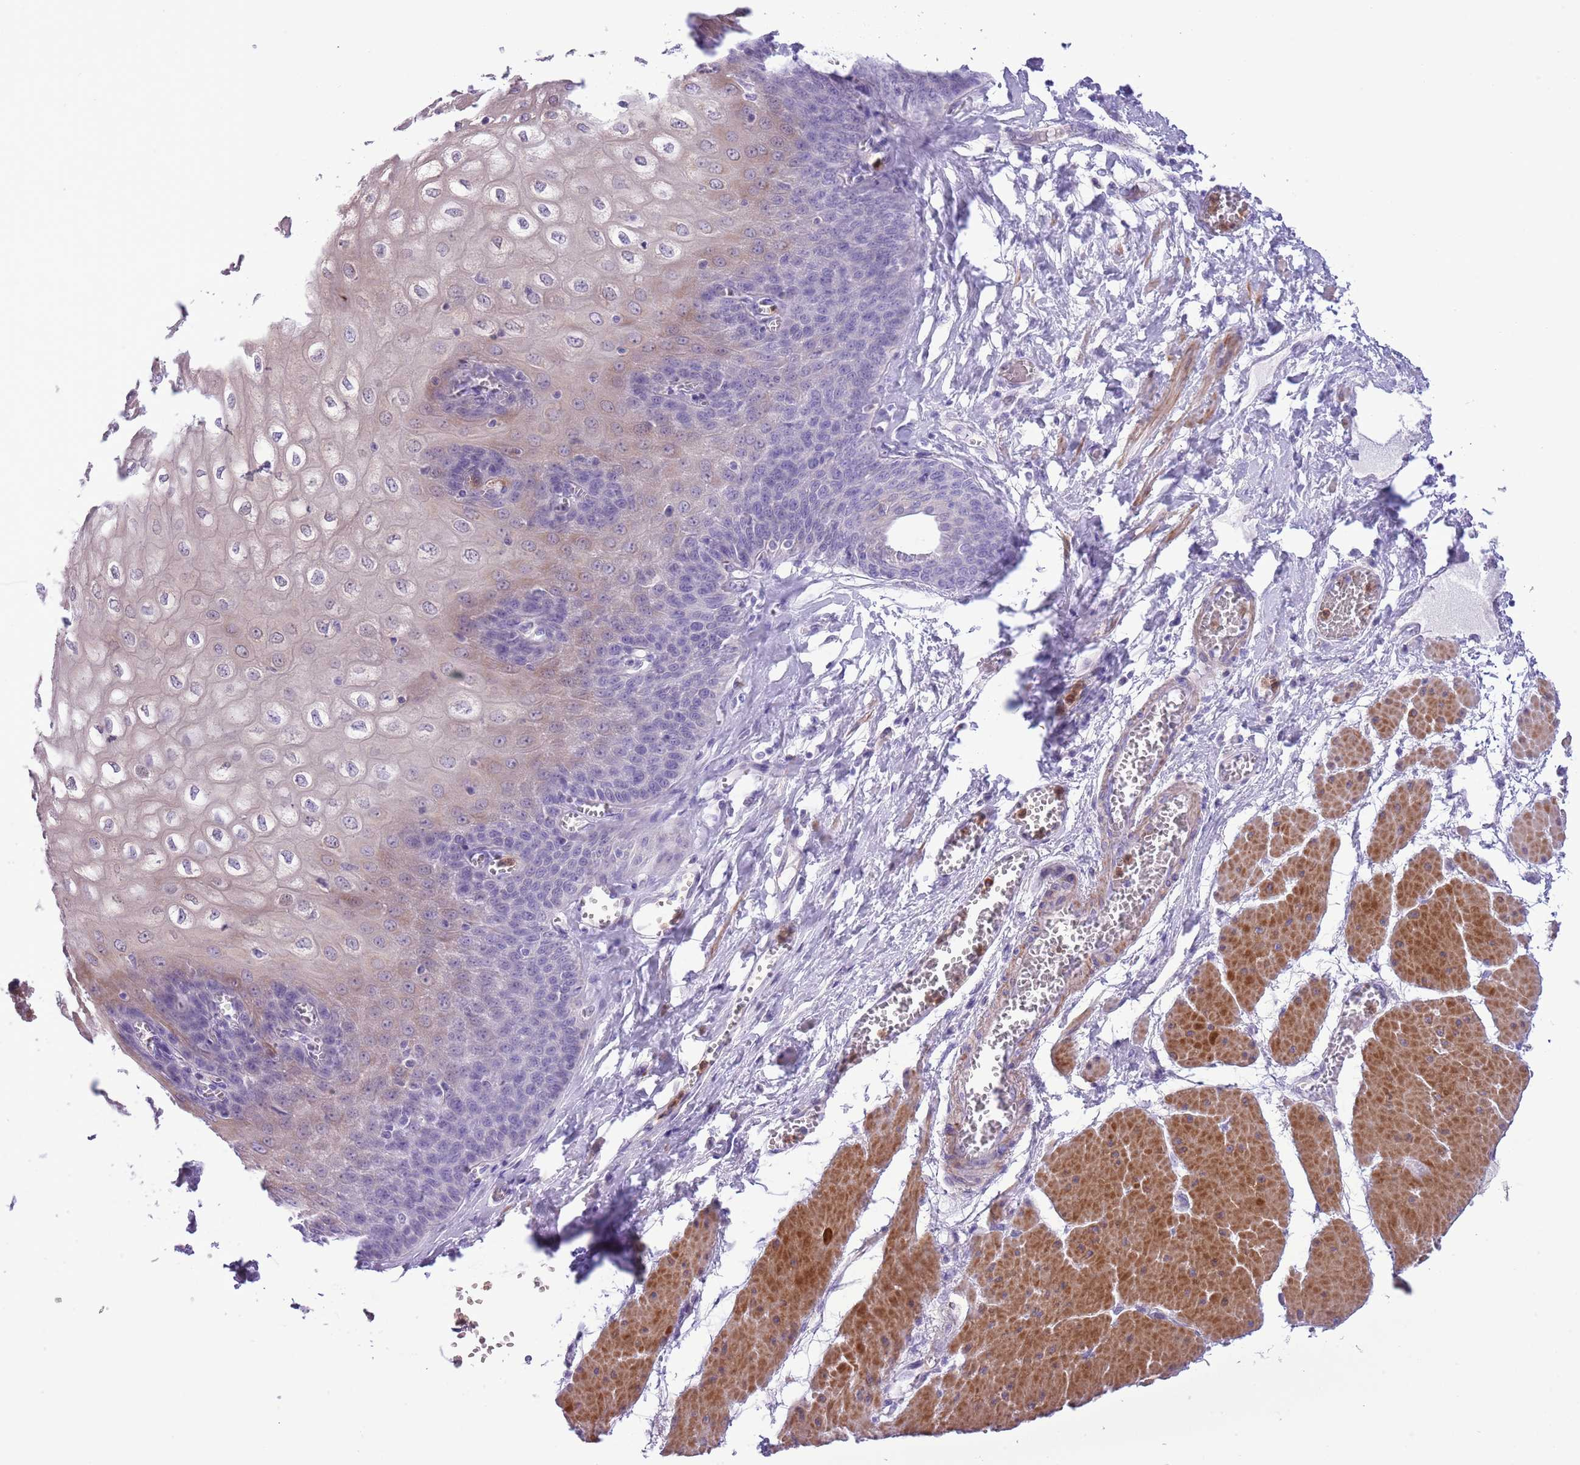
{"staining": {"intensity": "weak", "quantity": "<25%", "location": "cytoplasmic/membranous"}, "tissue": "esophagus", "cell_type": "Squamous epithelial cells", "image_type": "normal", "snomed": [{"axis": "morphology", "description": "Normal tissue, NOS"}, {"axis": "topography", "description": "Esophagus"}], "caption": "Immunohistochemistry image of benign esophagus stained for a protein (brown), which exhibits no expression in squamous epithelial cells.", "gene": "OR6M1", "patient": {"sex": "male", "age": 60}}